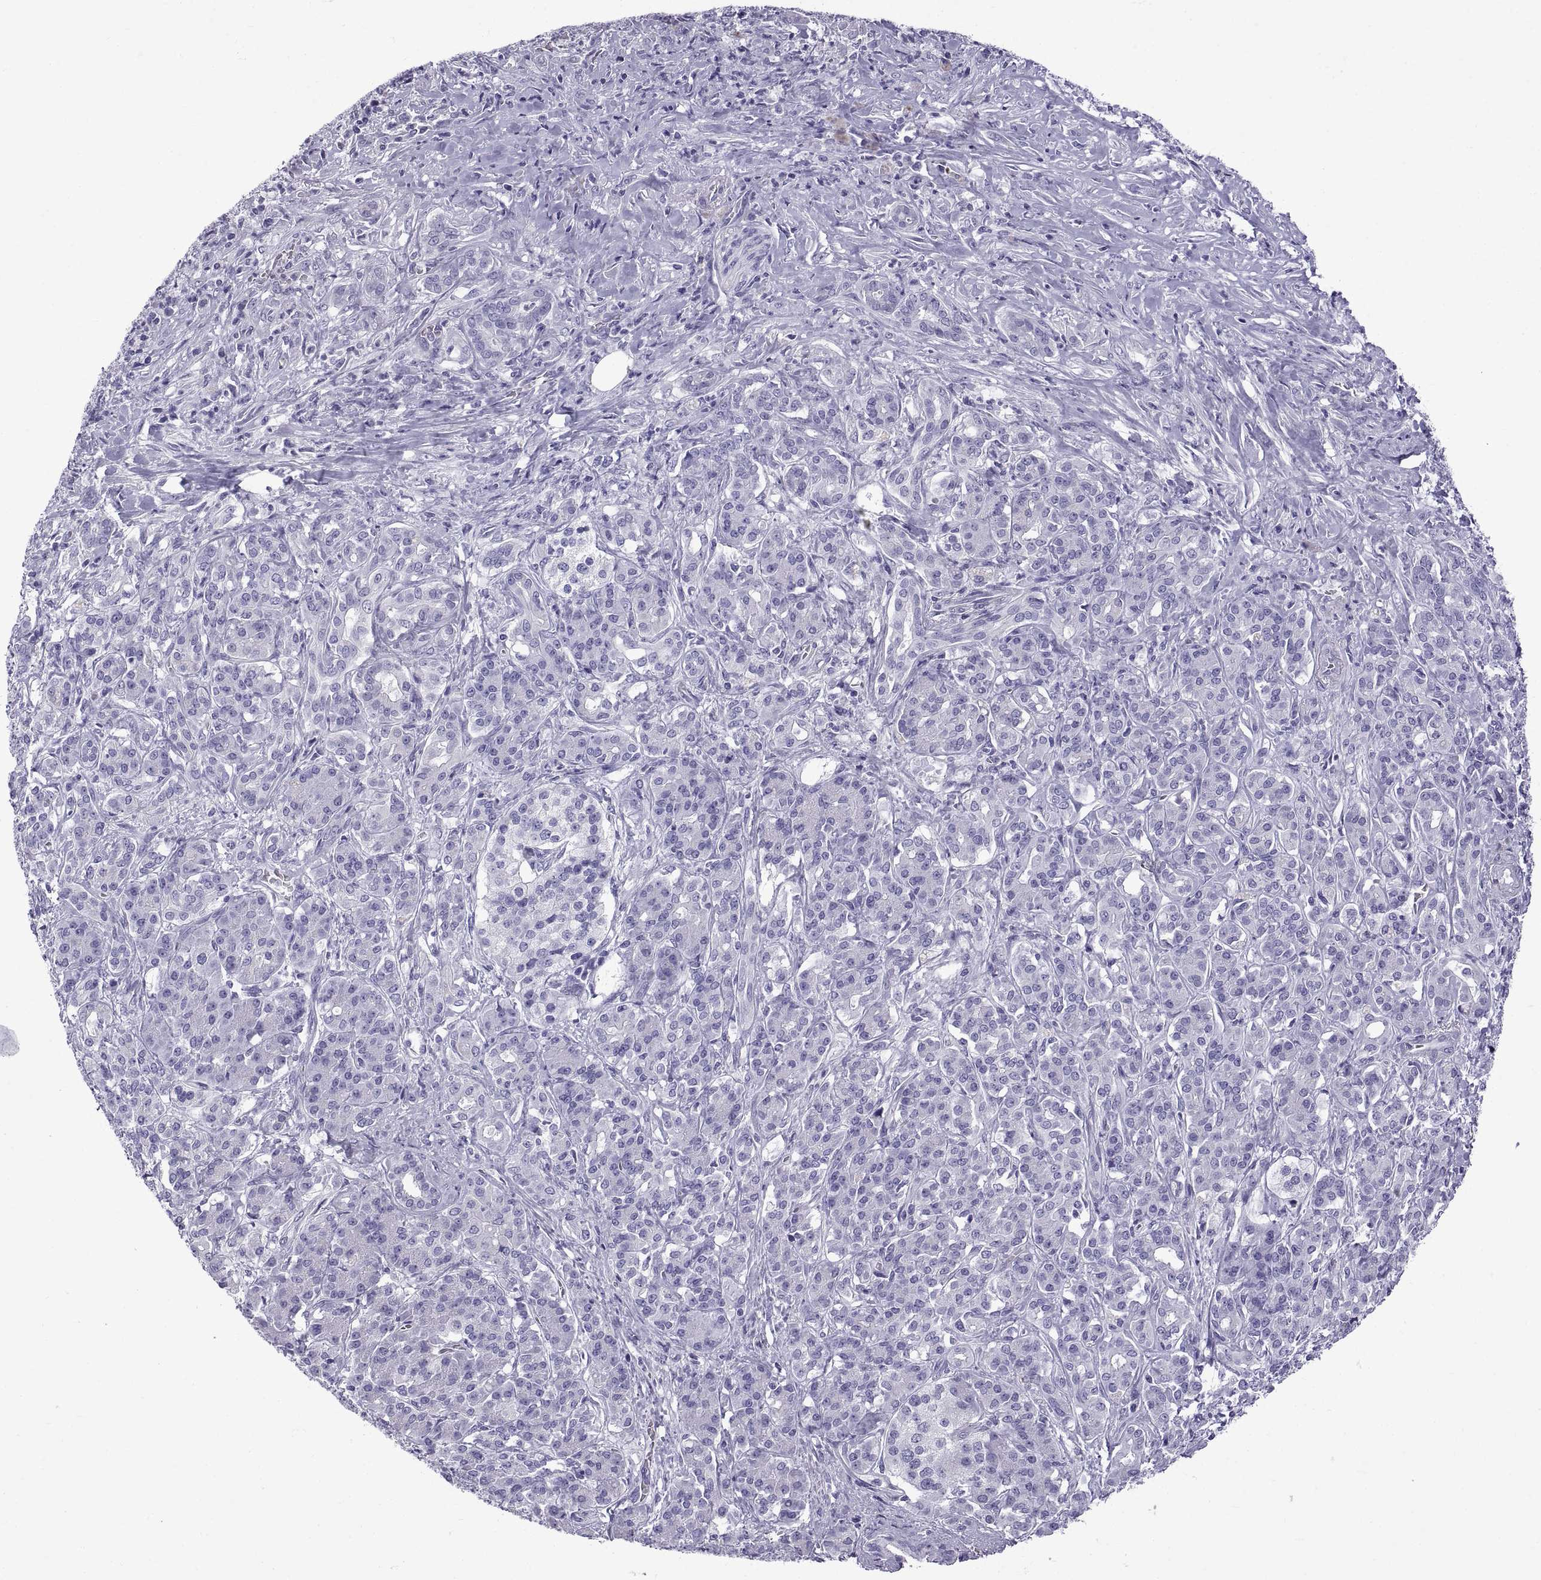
{"staining": {"intensity": "negative", "quantity": "none", "location": "none"}, "tissue": "pancreatic cancer", "cell_type": "Tumor cells", "image_type": "cancer", "snomed": [{"axis": "morphology", "description": "Normal tissue, NOS"}, {"axis": "morphology", "description": "Inflammation, NOS"}, {"axis": "morphology", "description": "Adenocarcinoma, NOS"}, {"axis": "topography", "description": "Pancreas"}], "caption": "A high-resolution histopathology image shows IHC staining of pancreatic cancer, which demonstrates no significant expression in tumor cells.", "gene": "SPDYE1", "patient": {"sex": "male", "age": 57}}